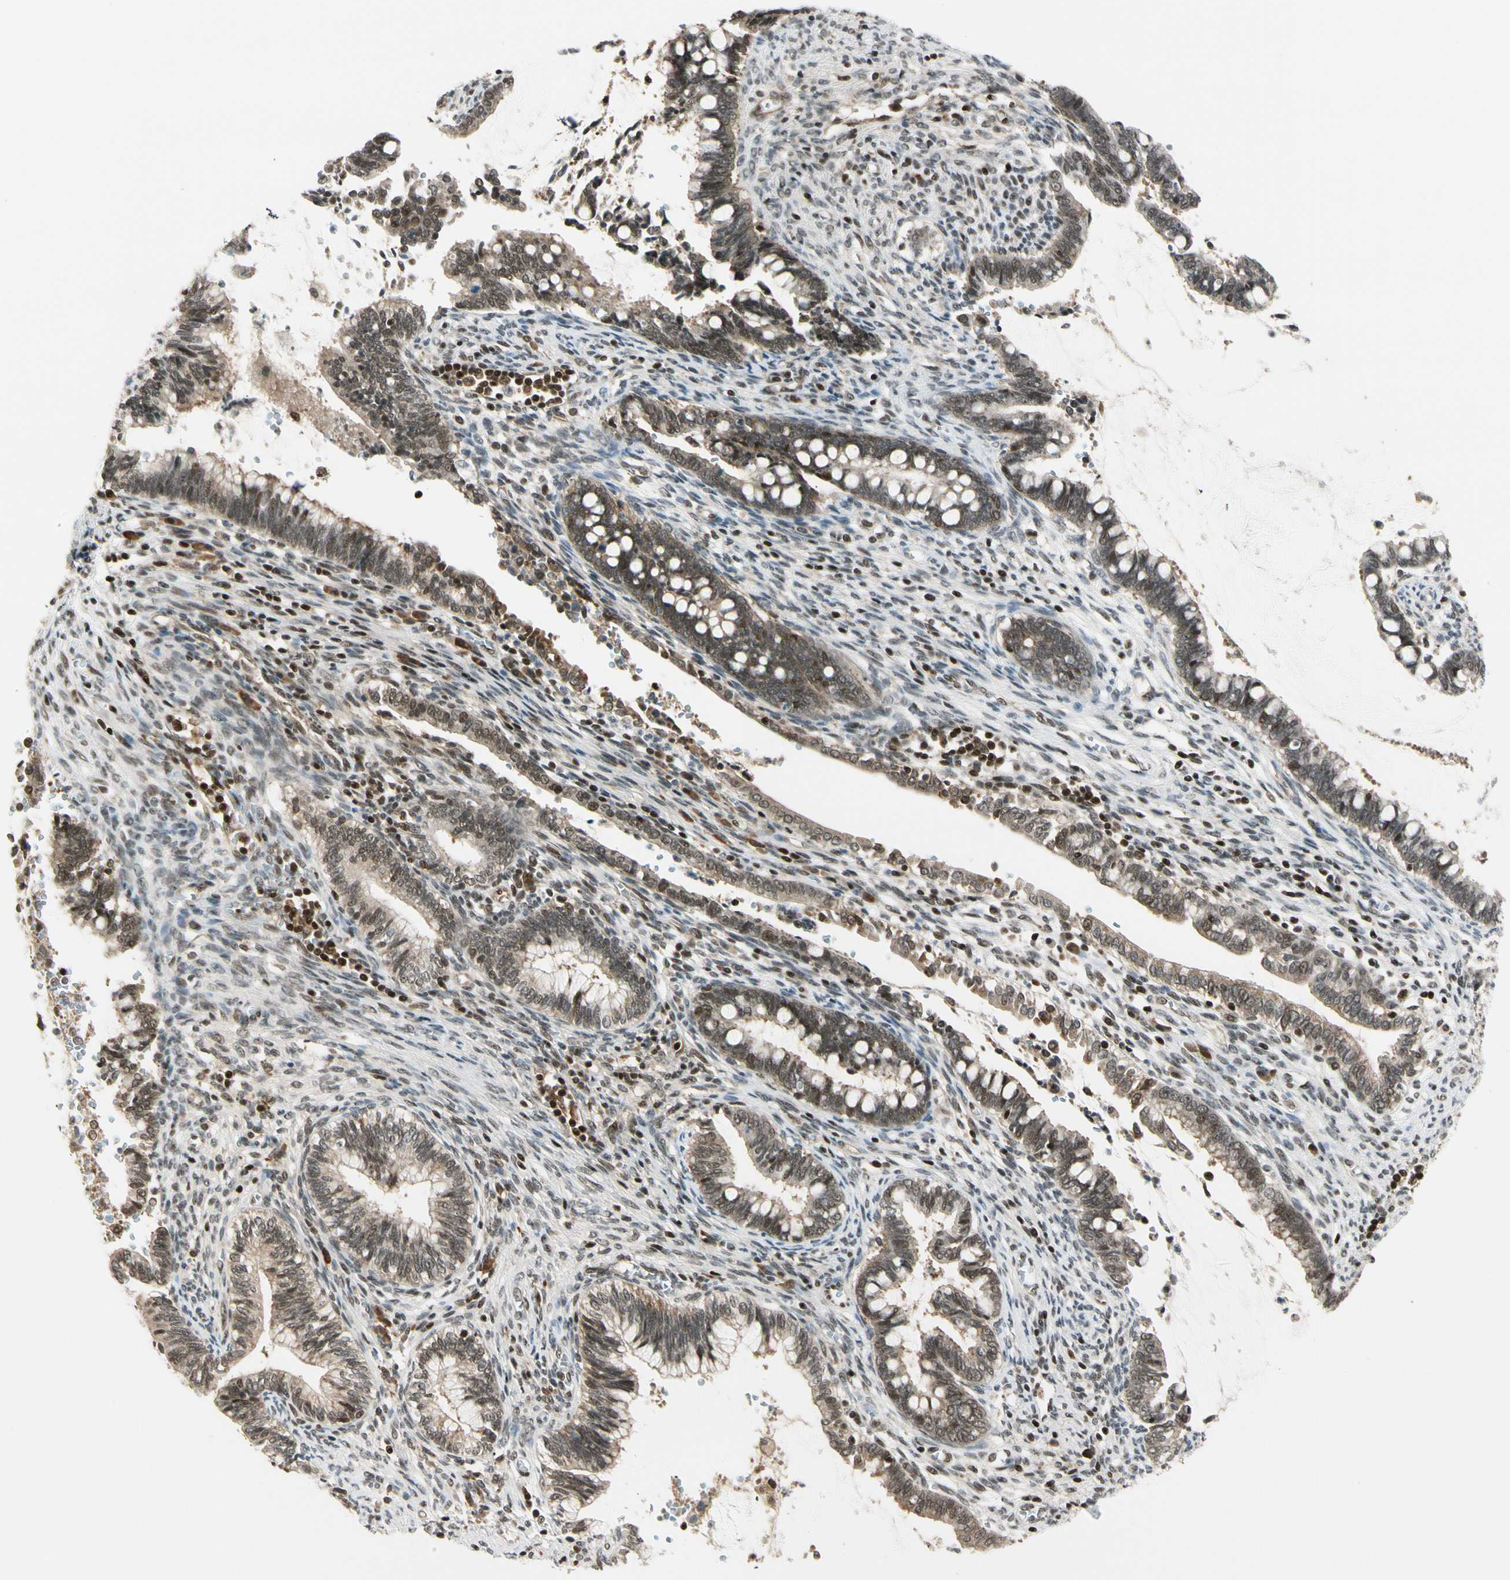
{"staining": {"intensity": "moderate", "quantity": ">75%", "location": "cytoplasmic/membranous,nuclear"}, "tissue": "cervical cancer", "cell_type": "Tumor cells", "image_type": "cancer", "snomed": [{"axis": "morphology", "description": "Adenocarcinoma, NOS"}, {"axis": "topography", "description": "Cervix"}], "caption": "Moderate cytoplasmic/membranous and nuclear positivity is appreciated in about >75% of tumor cells in adenocarcinoma (cervical).", "gene": "DAXX", "patient": {"sex": "female", "age": 44}}